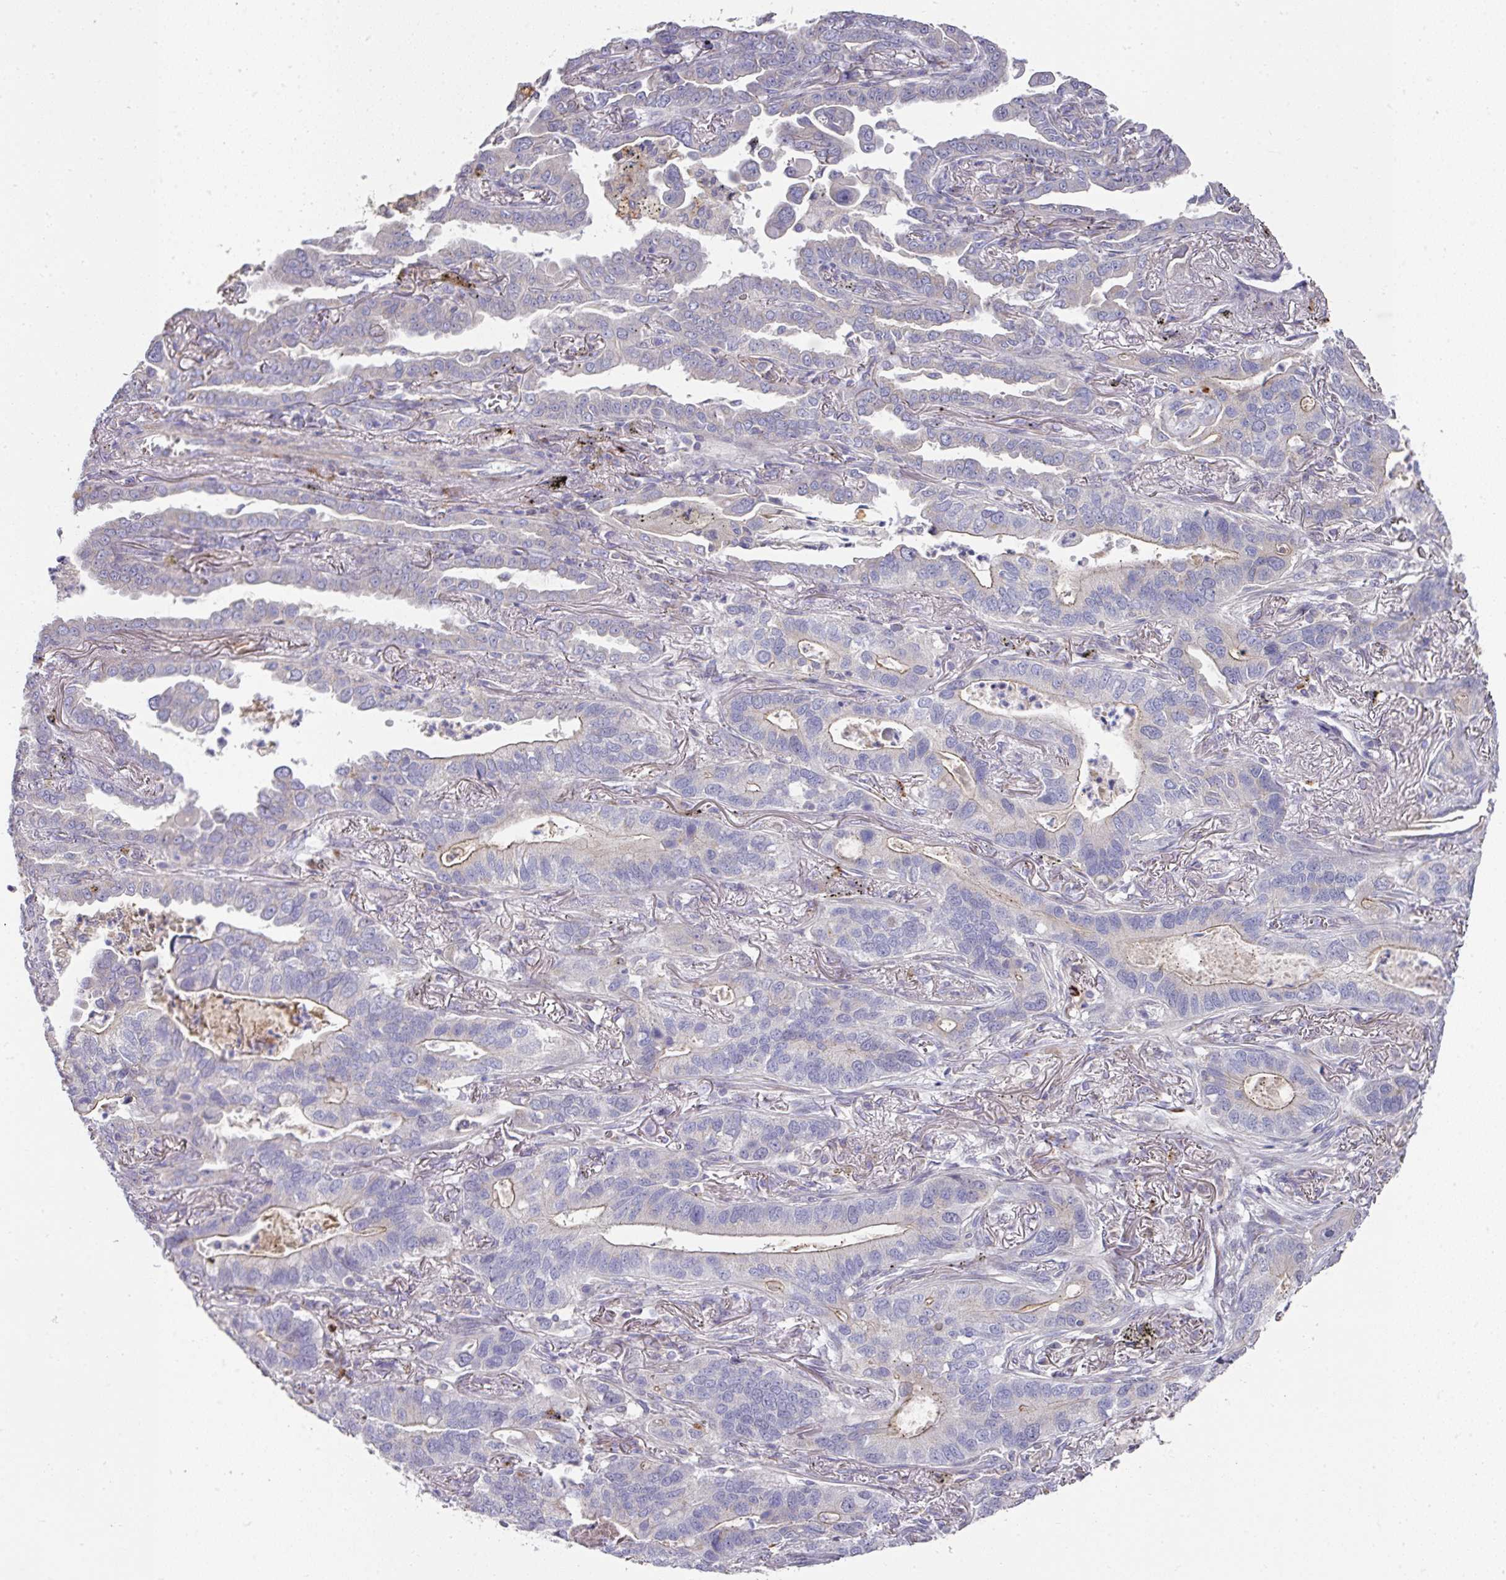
{"staining": {"intensity": "negative", "quantity": "none", "location": "none"}, "tissue": "lung cancer", "cell_type": "Tumor cells", "image_type": "cancer", "snomed": [{"axis": "morphology", "description": "Adenocarcinoma, NOS"}, {"axis": "topography", "description": "Lung"}], "caption": "Tumor cells show no significant protein expression in lung adenocarcinoma.", "gene": "TARM1", "patient": {"sex": "male", "age": 67}}